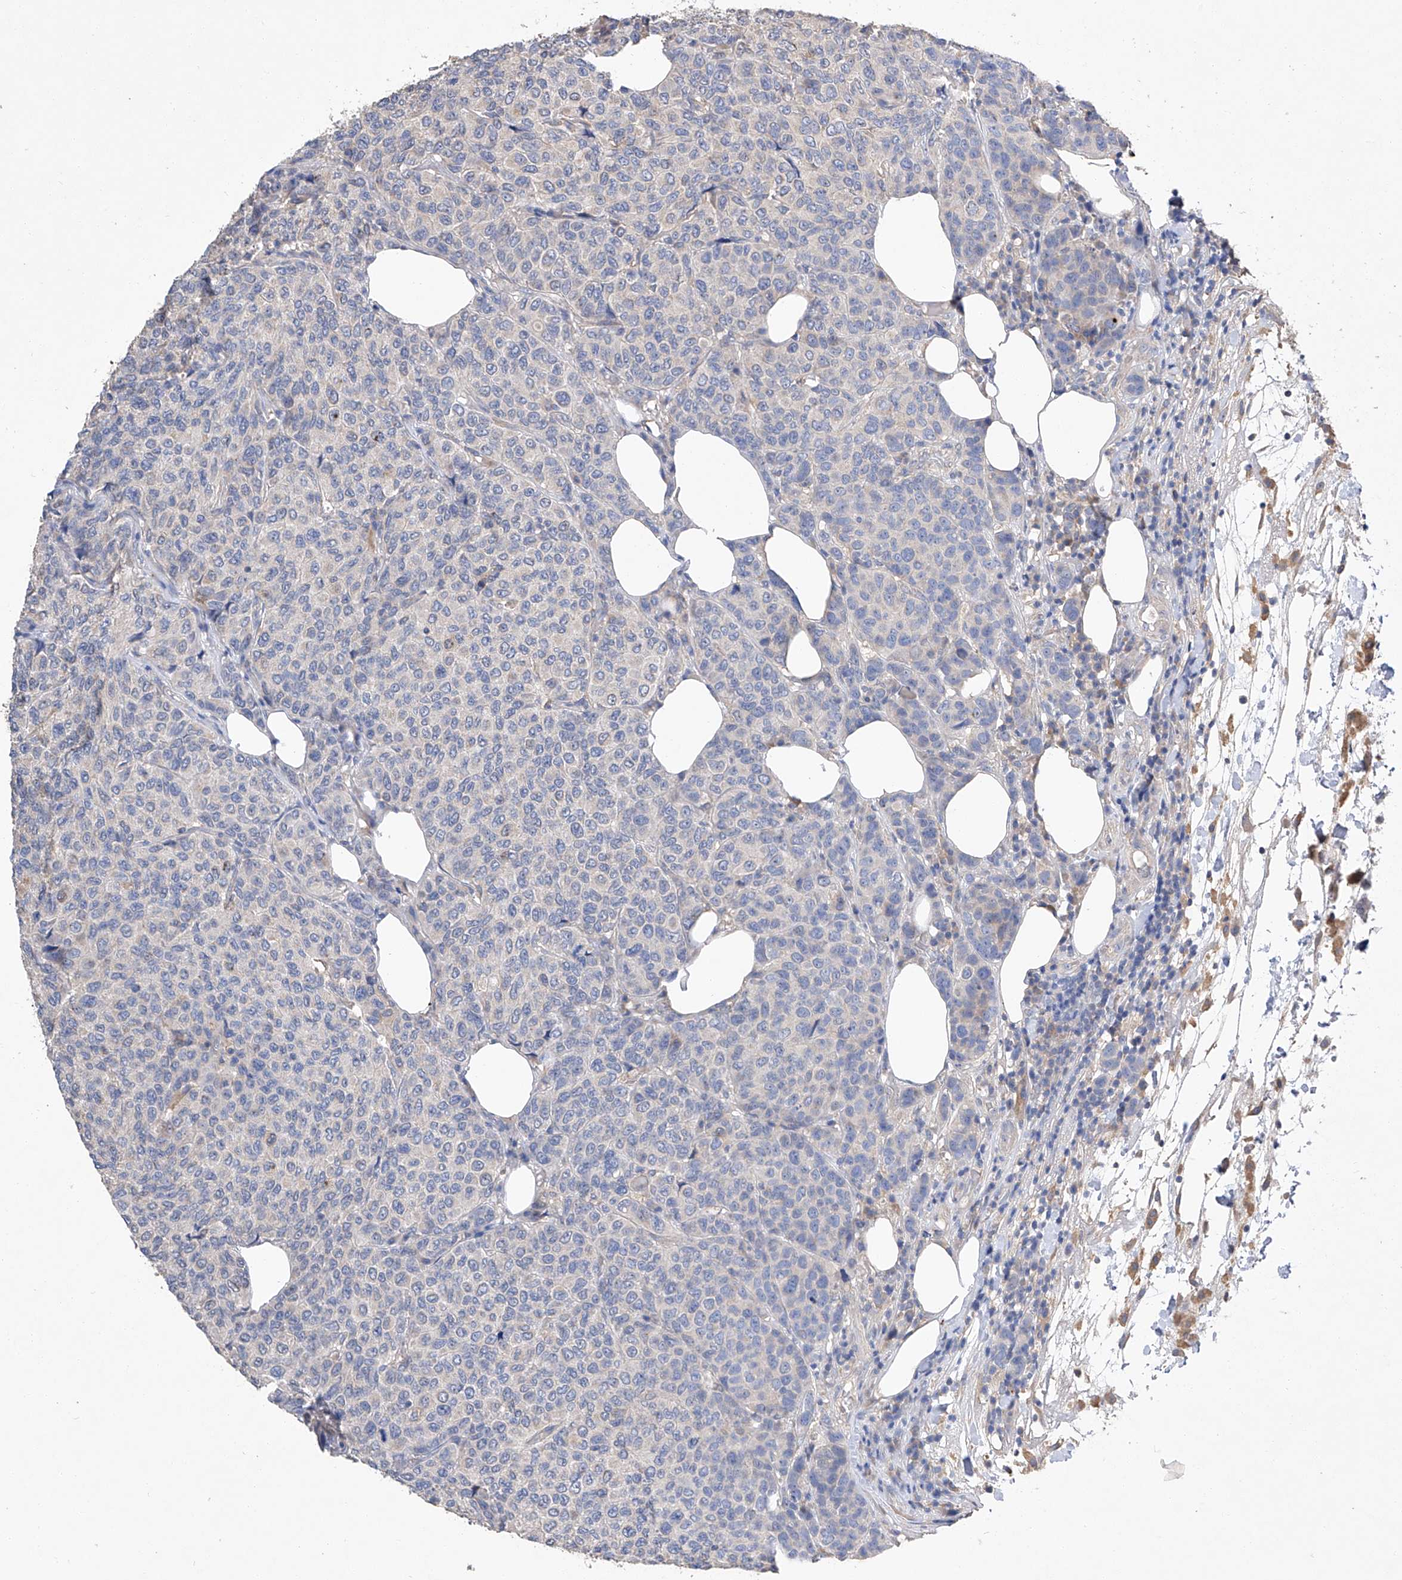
{"staining": {"intensity": "negative", "quantity": "none", "location": "none"}, "tissue": "breast cancer", "cell_type": "Tumor cells", "image_type": "cancer", "snomed": [{"axis": "morphology", "description": "Duct carcinoma"}, {"axis": "topography", "description": "Breast"}], "caption": "A histopathology image of breast cancer (invasive ductal carcinoma) stained for a protein demonstrates no brown staining in tumor cells.", "gene": "AMD1", "patient": {"sex": "female", "age": 55}}